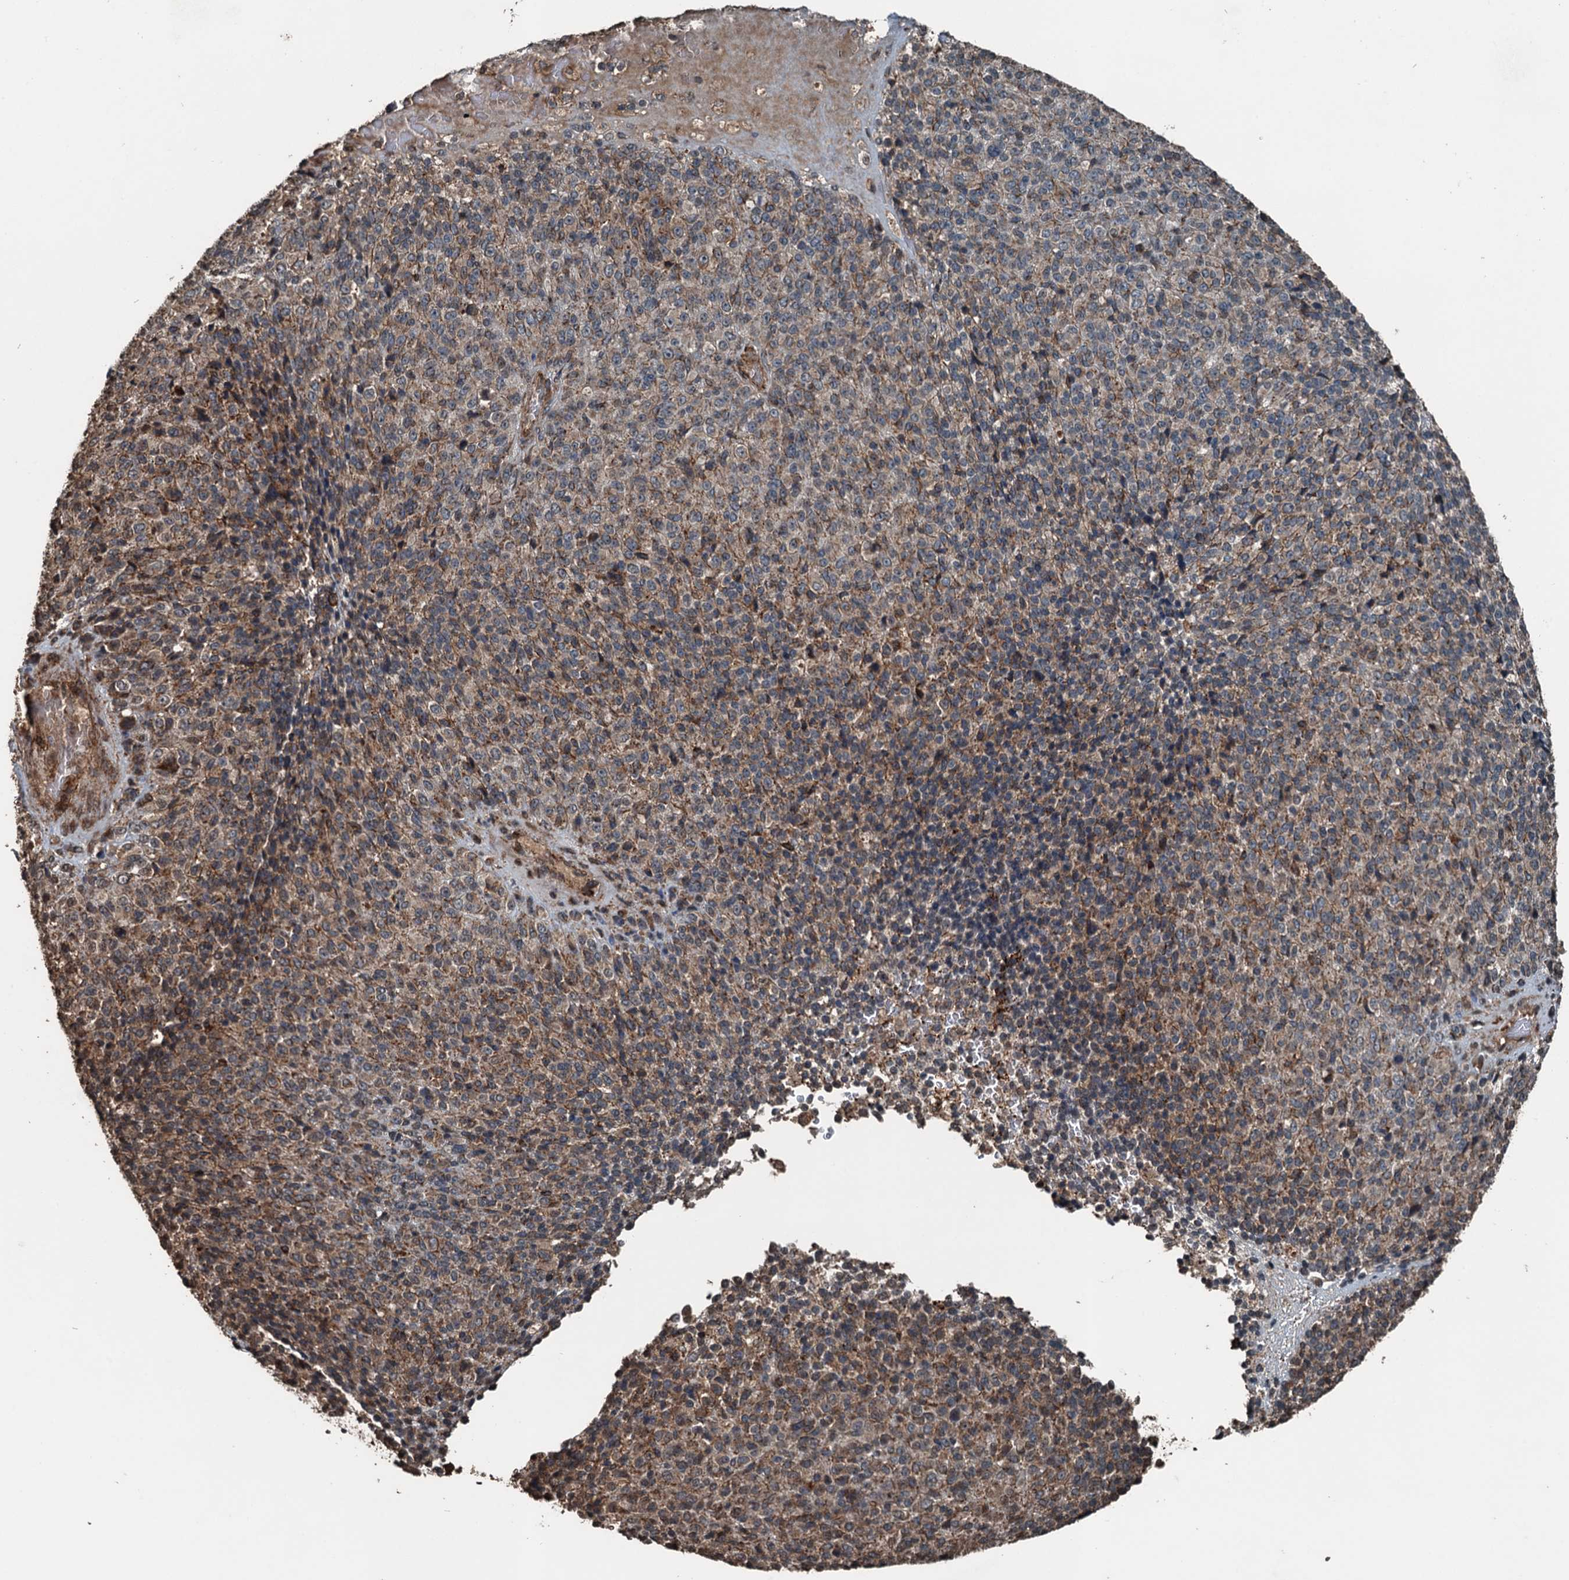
{"staining": {"intensity": "weak", "quantity": "<25%", "location": "cytoplasmic/membranous"}, "tissue": "melanoma", "cell_type": "Tumor cells", "image_type": "cancer", "snomed": [{"axis": "morphology", "description": "Malignant melanoma, Metastatic site"}, {"axis": "topography", "description": "Brain"}], "caption": "This is a micrograph of immunohistochemistry (IHC) staining of malignant melanoma (metastatic site), which shows no positivity in tumor cells. (Stains: DAB (3,3'-diaminobenzidine) immunohistochemistry (IHC) with hematoxylin counter stain, Microscopy: brightfield microscopy at high magnification).", "gene": "TCTN1", "patient": {"sex": "female", "age": 56}}